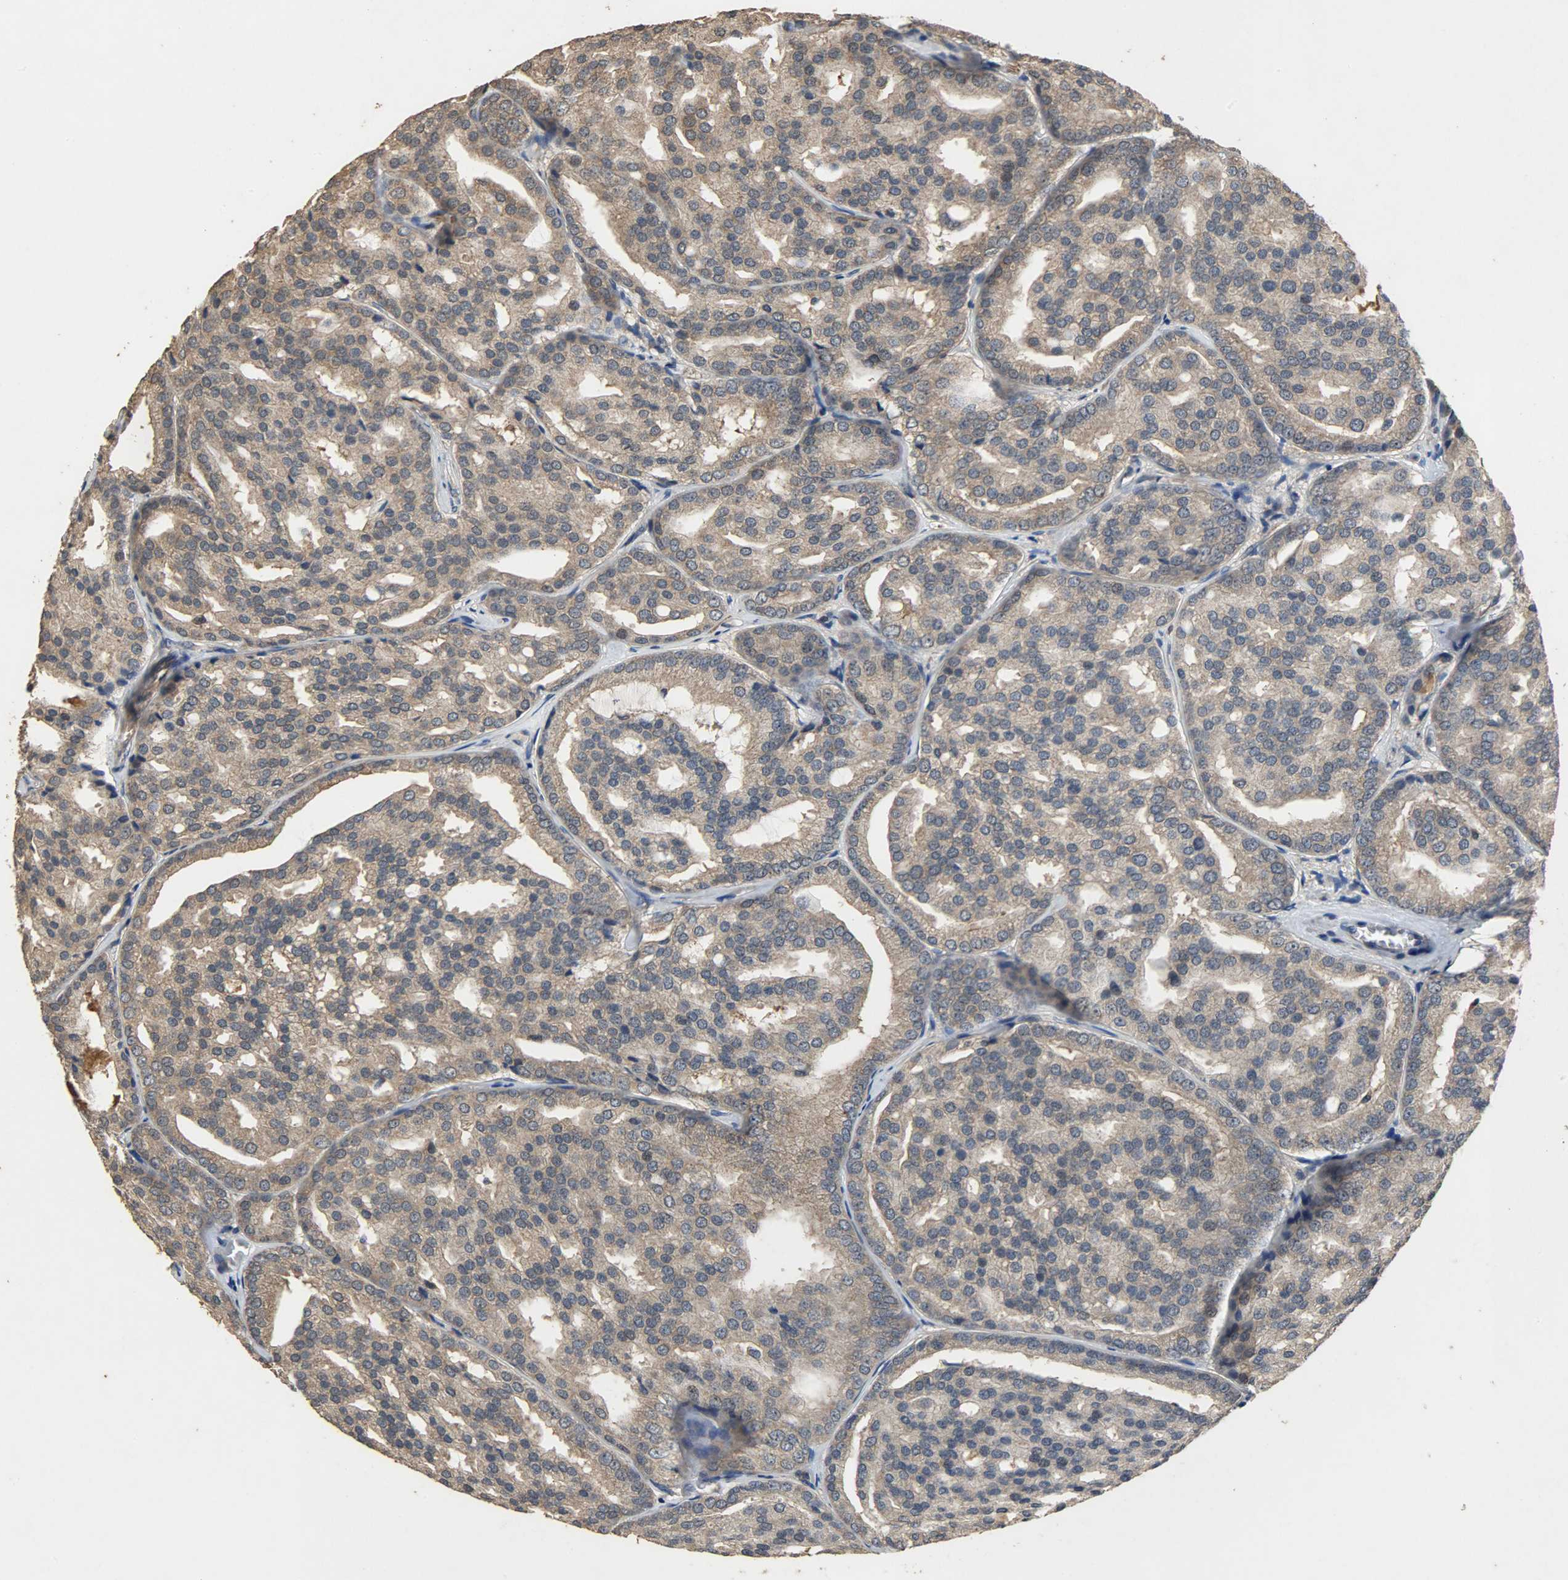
{"staining": {"intensity": "weak", "quantity": ">75%", "location": "cytoplasmic/membranous"}, "tissue": "prostate cancer", "cell_type": "Tumor cells", "image_type": "cancer", "snomed": [{"axis": "morphology", "description": "Adenocarcinoma, High grade"}, {"axis": "topography", "description": "Prostate"}], "caption": "This photomicrograph reveals prostate cancer stained with IHC to label a protein in brown. The cytoplasmic/membranous of tumor cells show weak positivity for the protein. Nuclei are counter-stained blue.", "gene": "CDKN2C", "patient": {"sex": "male", "age": 64}}